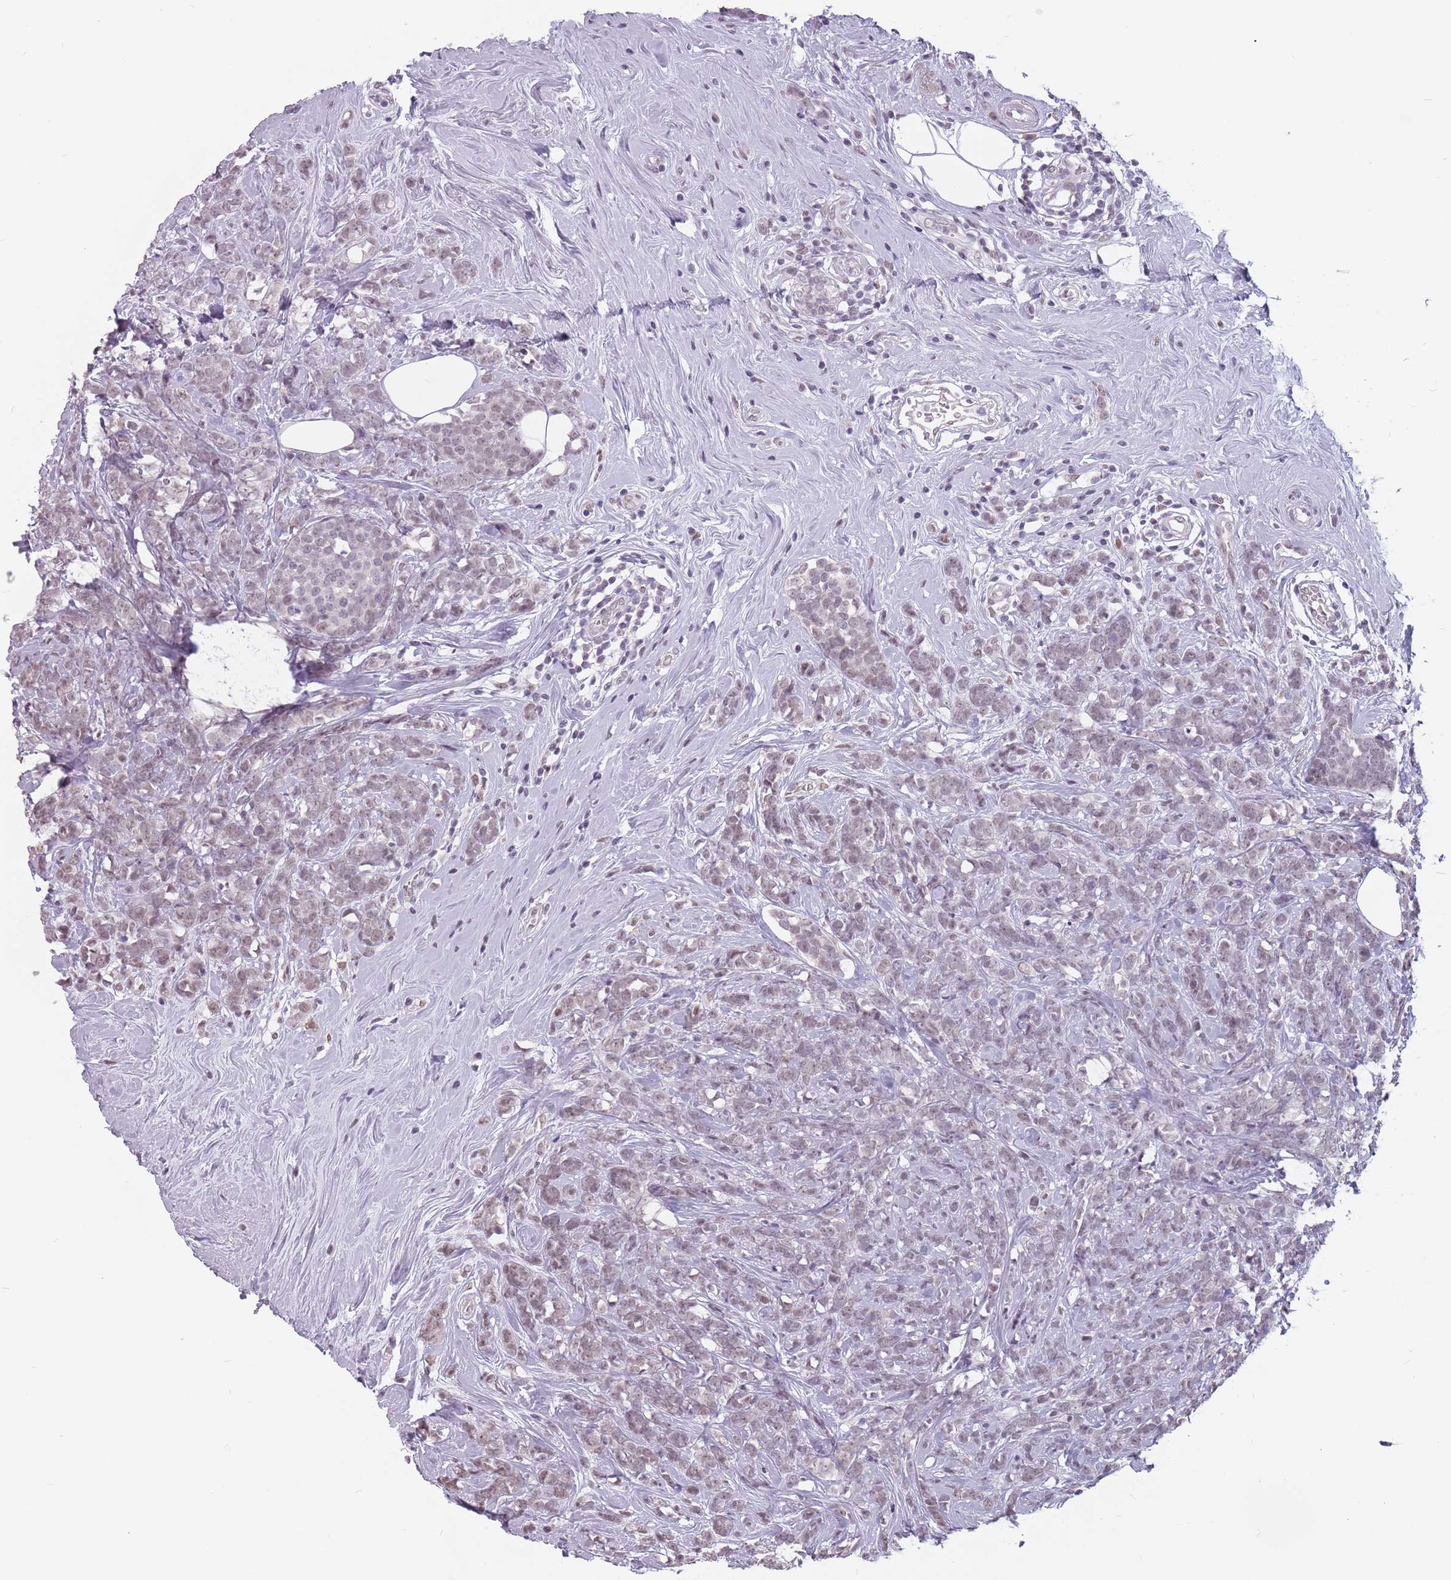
{"staining": {"intensity": "weak", "quantity": "25%-75%", "location": "nuclear"}, "tissue": "breast cancer", "cell_type": "Tumor cells", "image_type": "cancer", "snomed": [{"axis": "morphology", "description": "Lobular carcinoma"}, {"axis": "topography", "description": "Breast"}], "caption": "Protein expression analysis of human breast cancer (lobular carcinoma) reveals weak nuclear staining in approximately 25%-75% of tumor cells.", "gene": "PTCHD1", "patient": {"sex": "female", "age": 58}}